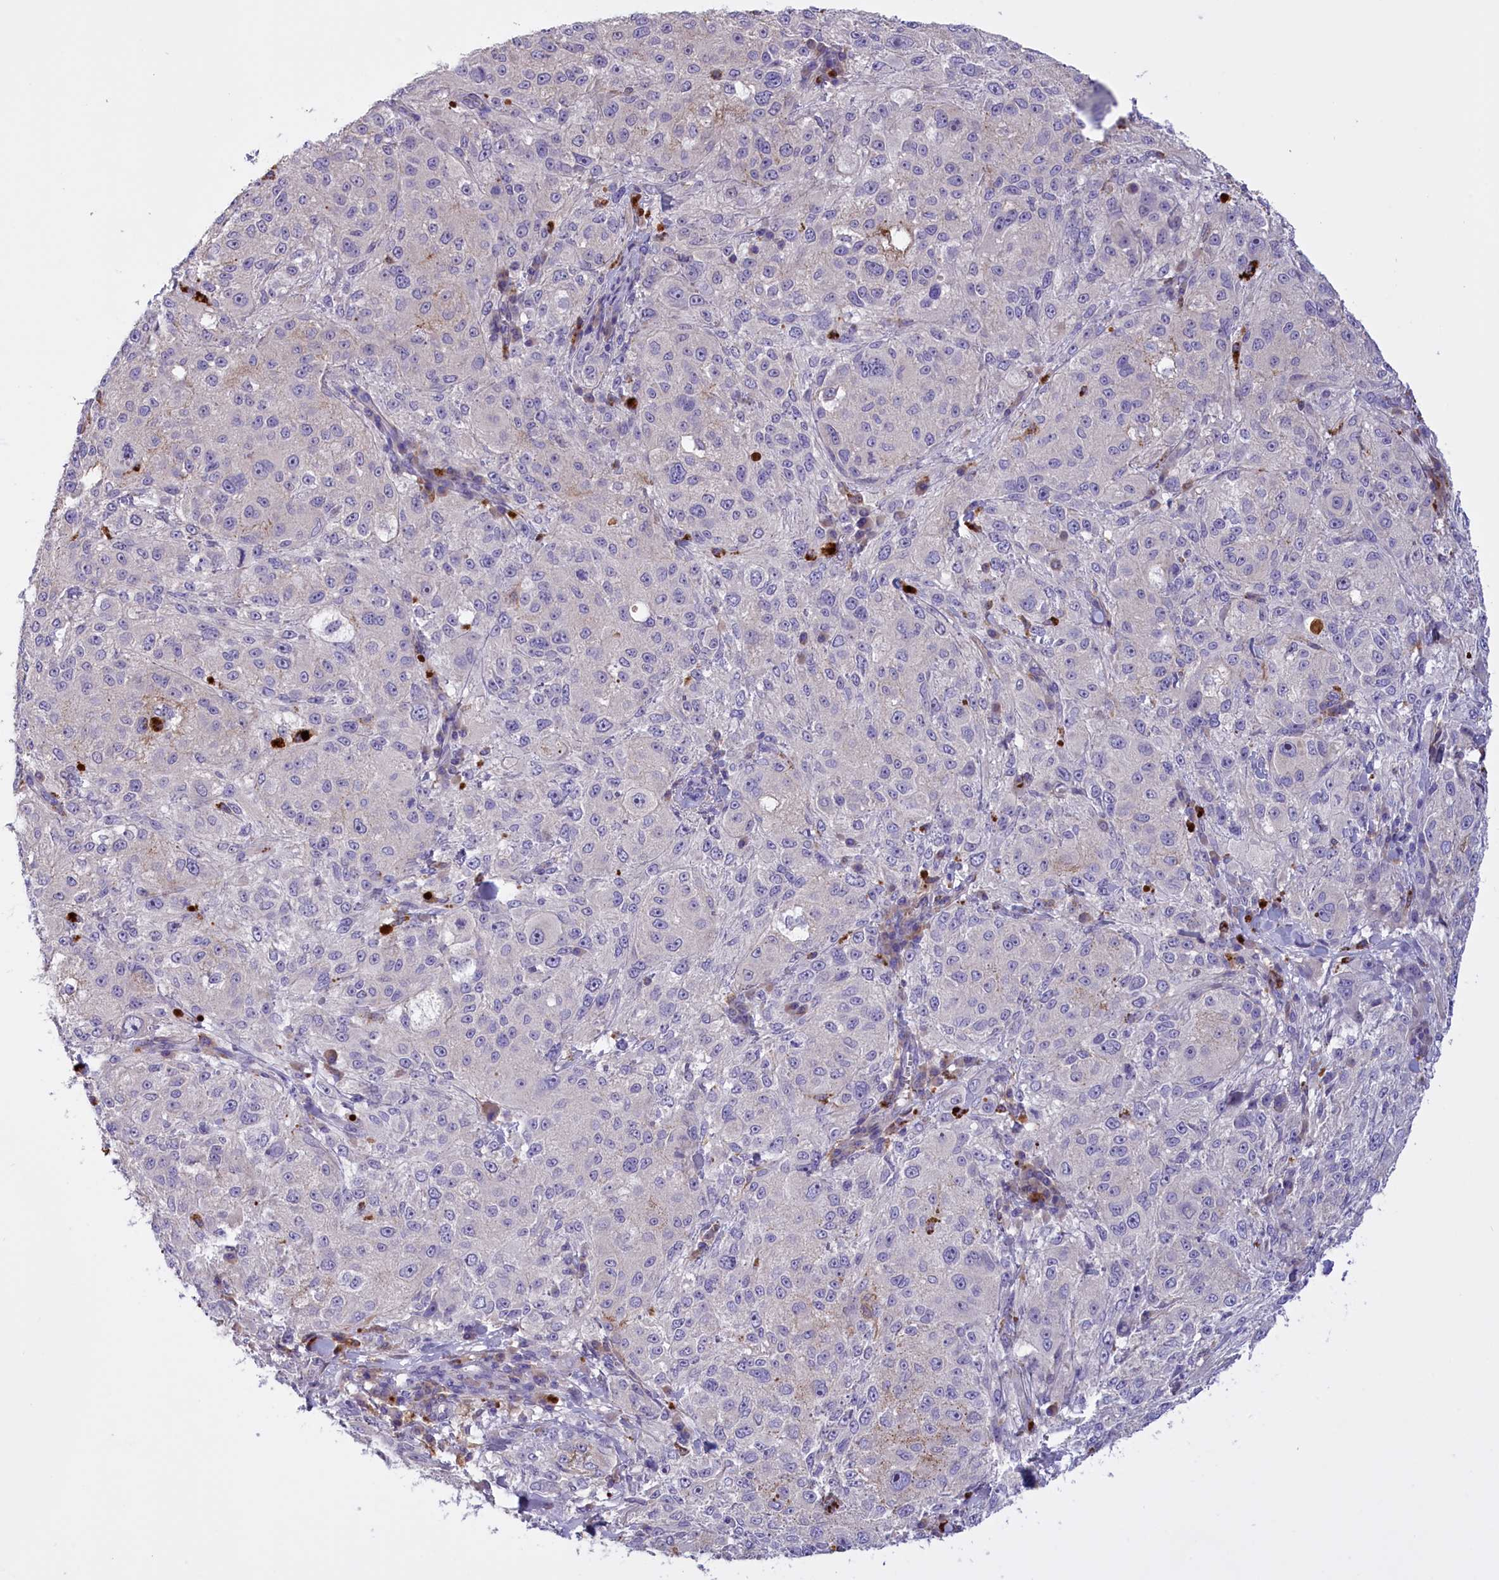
{"staining": {"intensity": "negative", "quantity": "none", "location": "none"}, "tissue": "melanoma", "cell_type": "Tumor cells", "image_type": "cancer", "snomed": [{"axis": "morphology", "description": "Necrosis, NOS"}, {"axis": "morphology", "description": "Malignant melanoma, NOS"}, {"axis": "topography", "description": "Skin"}], "caption": "Micrograph shows no significant protein positivity in tumor cells of malignant melanoma.", "gene": "FAM149B1", "patient": {"sex": "female", "age": 87}}